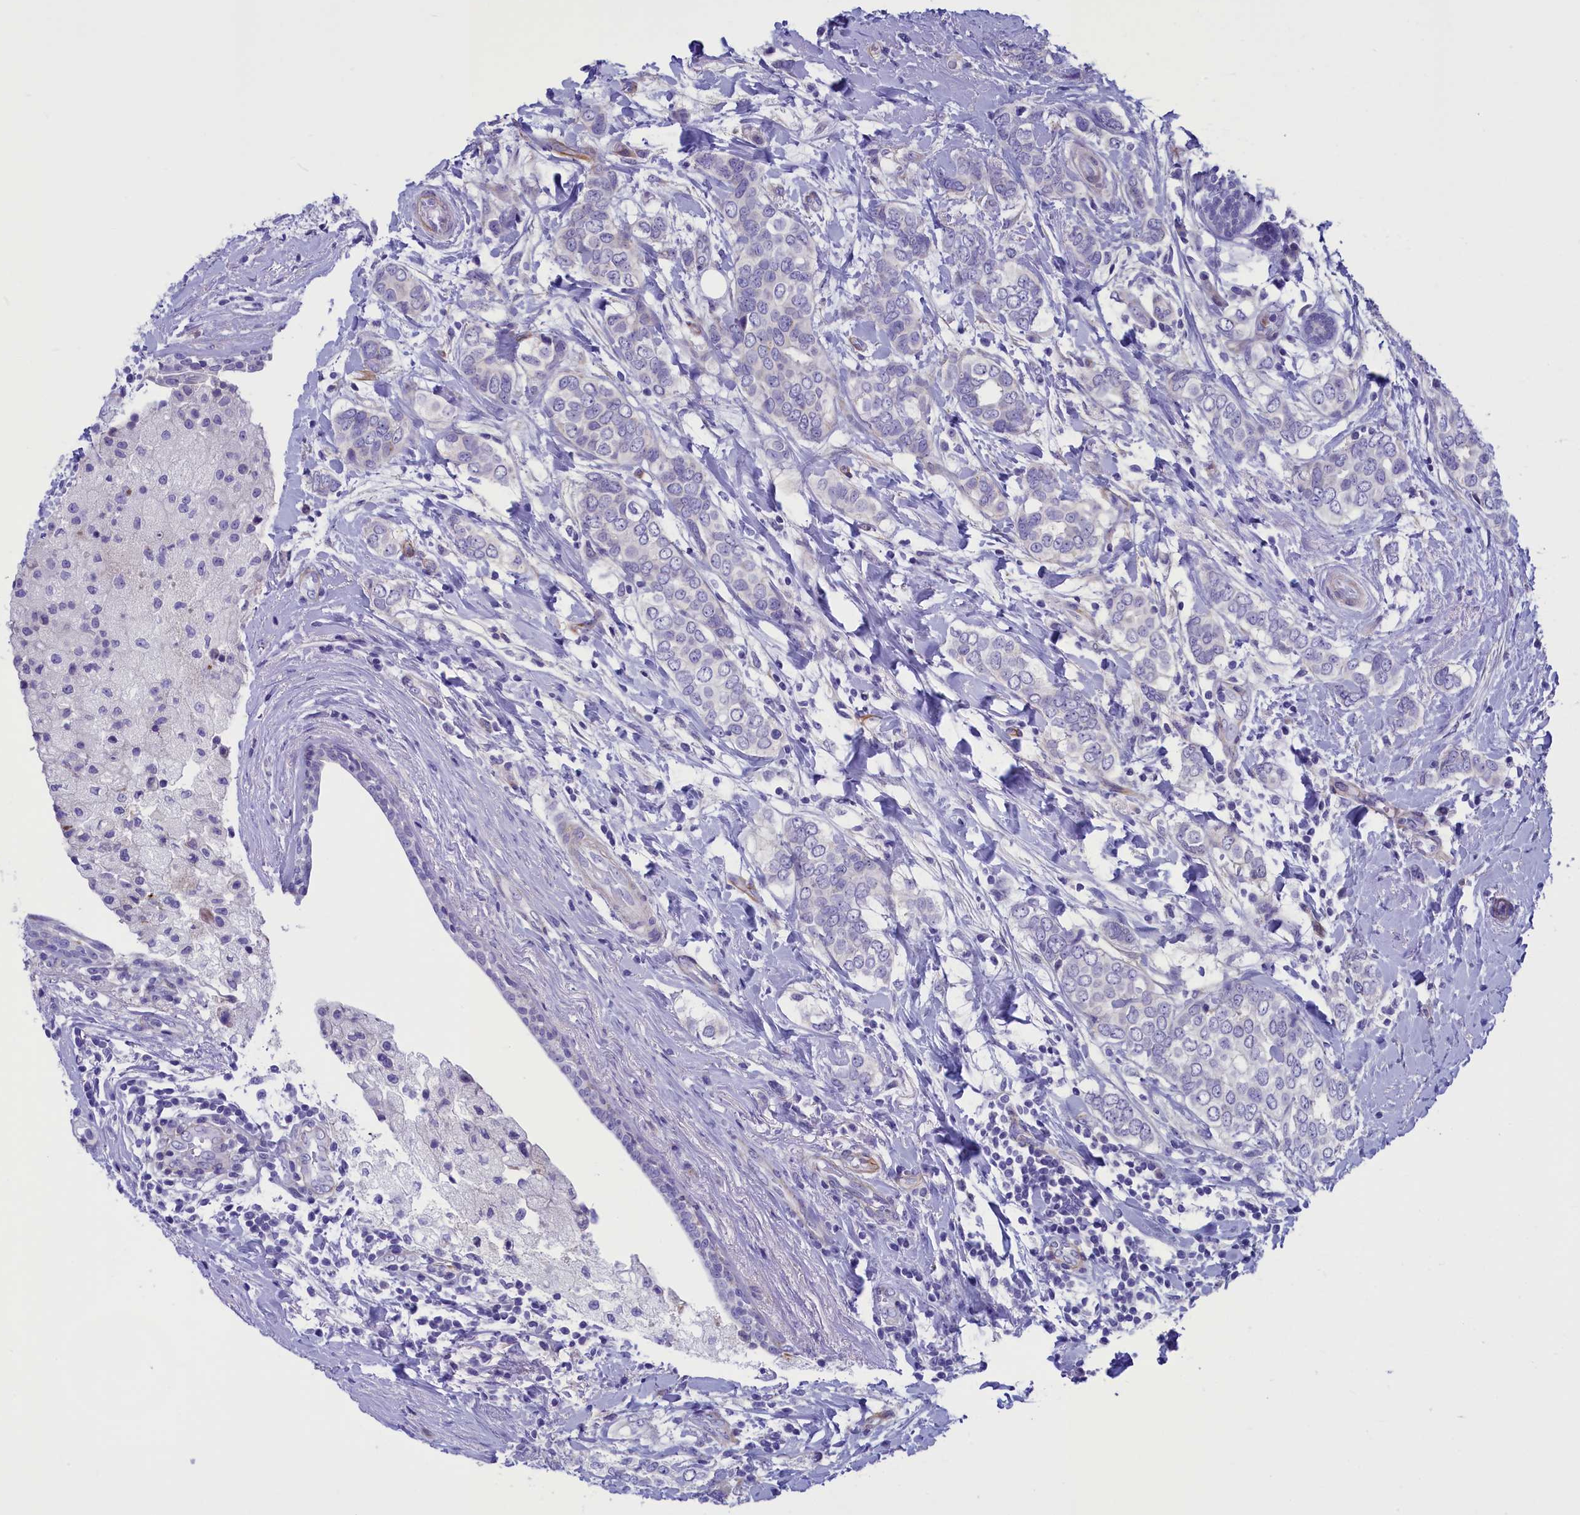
{"staining": {"intensity": "negative", "quantity": "none", "location": "none"}, "tissue": "breast cancer", "cell_type": "Tumor cells", "image_type": "cancer", "snomed": [{"axis": "morphology", "description": "Lobular carcinoma"}, {"axis": "topography", "description": "Breast"}], "caption": "DAB immunohistochemical staining of human breast cancer (lobular carcinoma) exhibits no significant expression in tumor cells.", "gene": "LOXL1", "patient": {"sex": "female", "age": 51}}